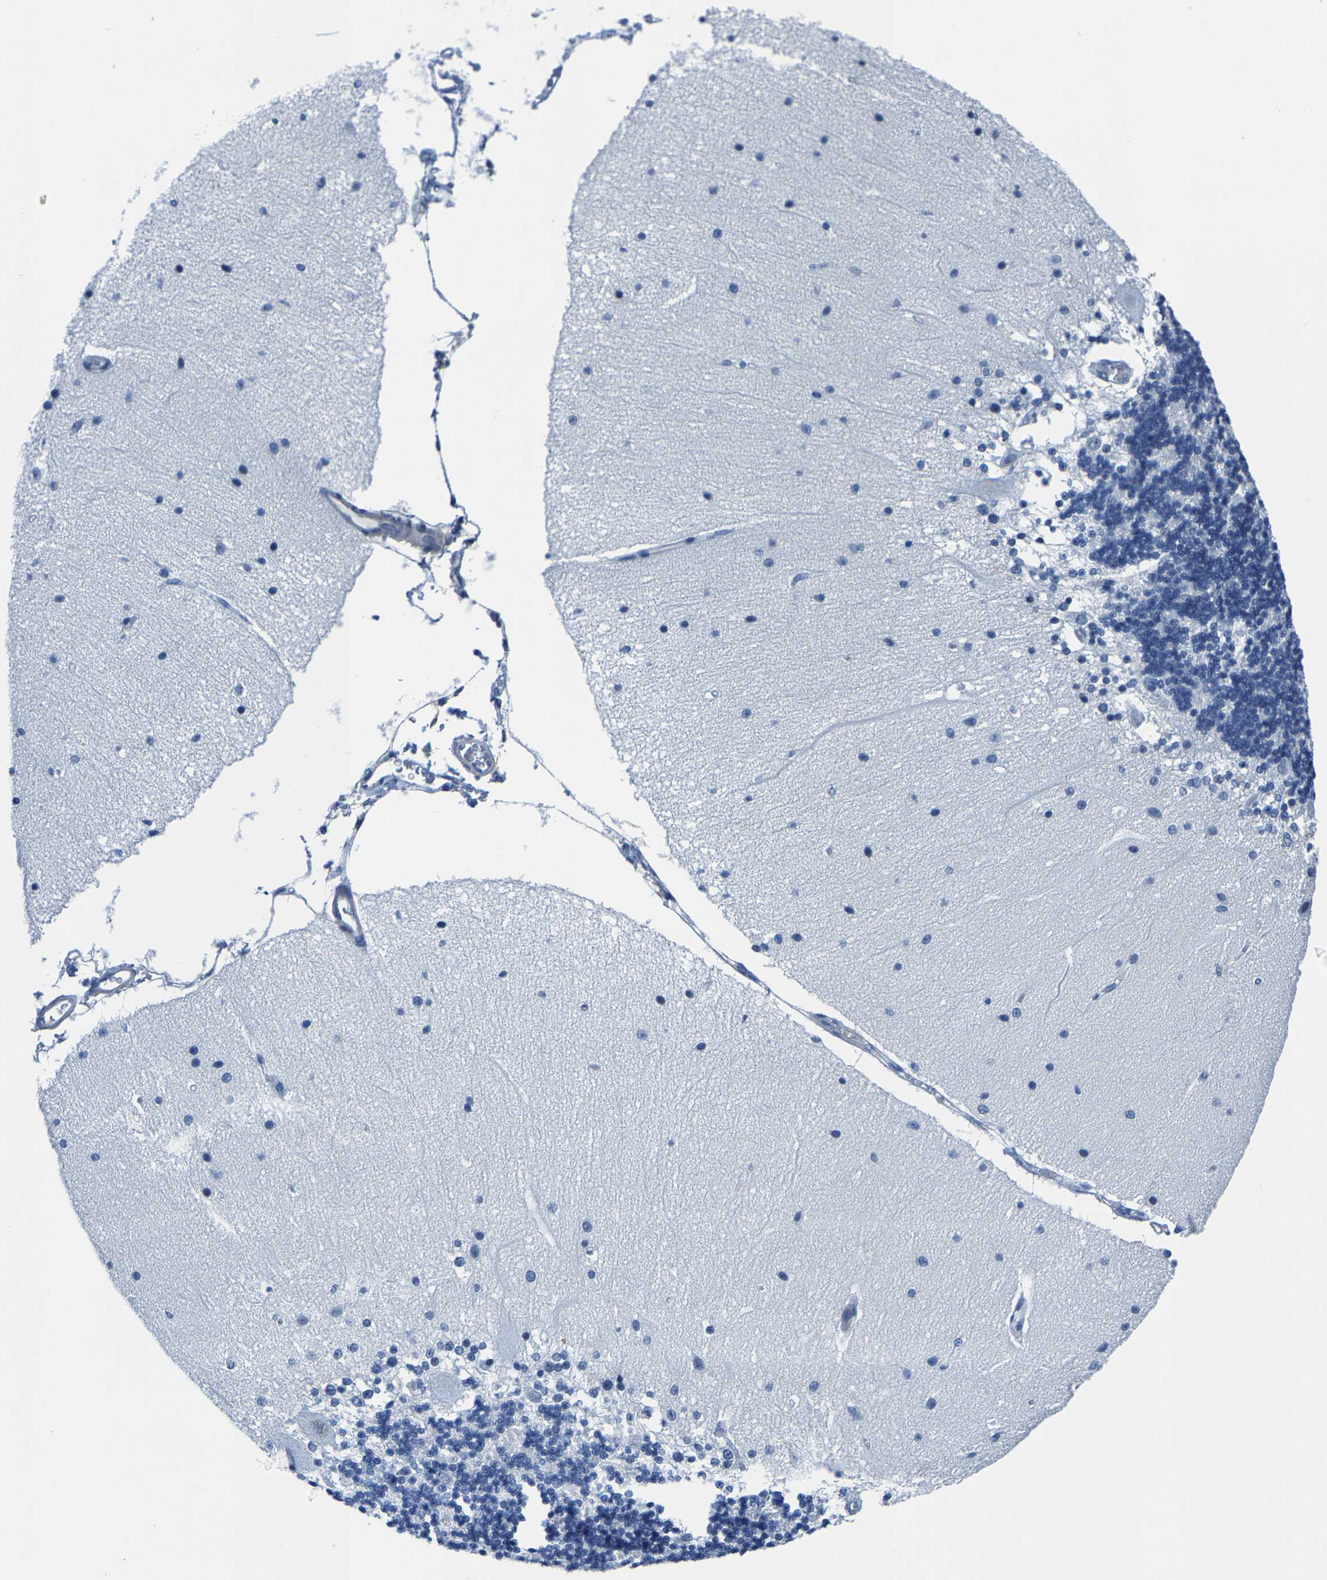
{"staining": {"intensity": "negative", "quantity": "none", "location": "none"}, "tissue": "cerebellum", "cell_type": "Cells in granular layer", "image_type": "normal", "snomed": [{"axis": "morphology", "description": "Normal tissue, NOS"}, {"axis": "topography", "description": "Cerebellum"}], "caption": "Immunohistochemistry (IHC) of benign cerebellum shows no positivity in cells in granular layer. (DAB (3,3'-diaminobenzidine) immunohistochemistry visualized using brightfield microscopy, high magnification).", "gene": "SSH3", "patient": {"sex": "female", "age": 54}}